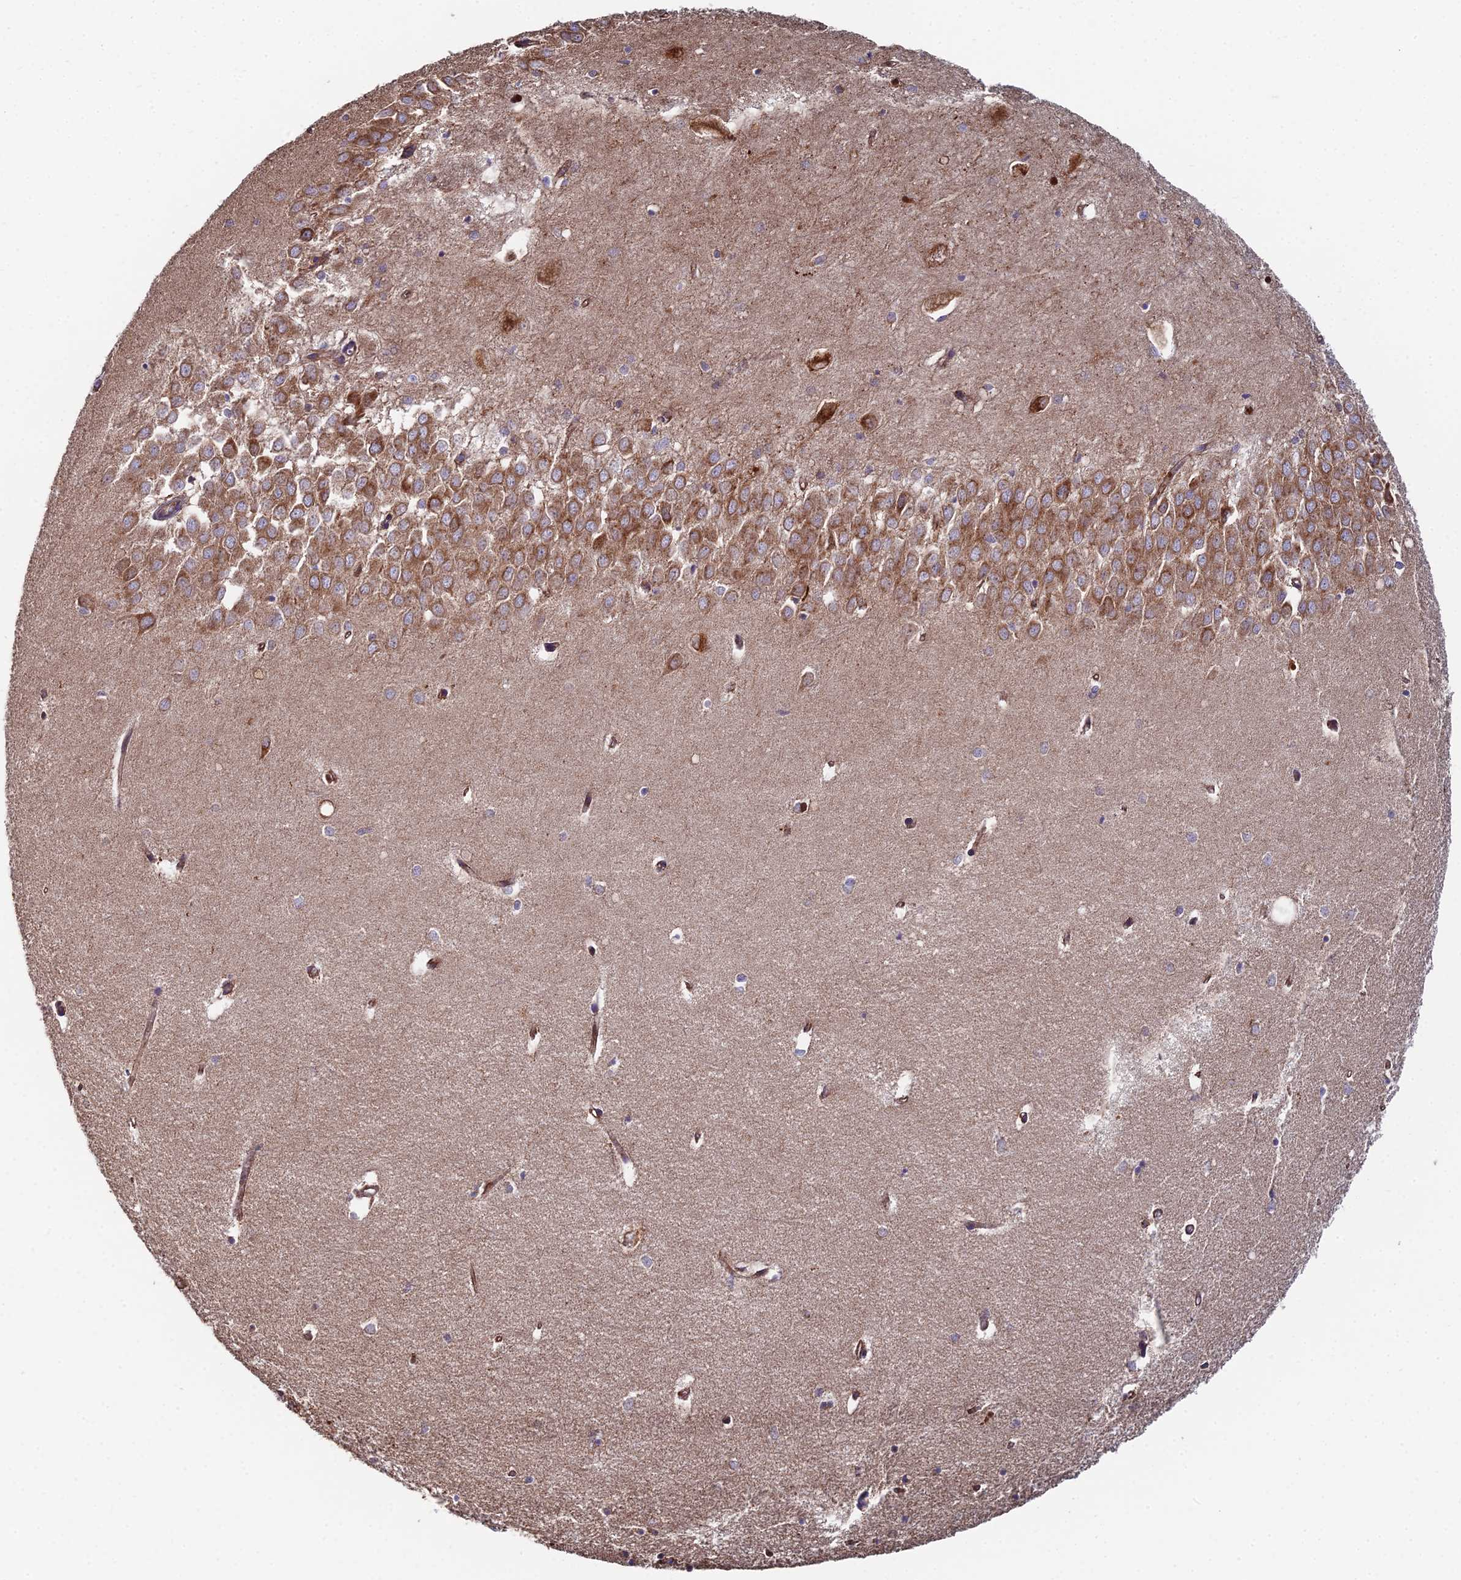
{"staining": {"intensity": "moderate", "quantity": "<25%", "location": "cytoplasmic/membranous"}, "tissue": "hippocampus", "cell_type": "Glial cells", "image_type": "normal", "snomed": [{"axis": "morphology", "description": "Normal tissue, NOS"}, {"axis": "topography", "description": "Hippocampus"}], "caption": "The histopathology image exhibits immunohistochemical staining of benign hippocampus. There is moderate cytoplasmic/membranous positivity is seen in about <25% of glial cells. The staining was performed using DAB (3,3'-diaminobenzidine), with brown indicating positive protein expression. Nuclei are stained blue with hematoxylin.", "gene": "SPOCK2", "patient": {"sex": "female", "age": 64}}